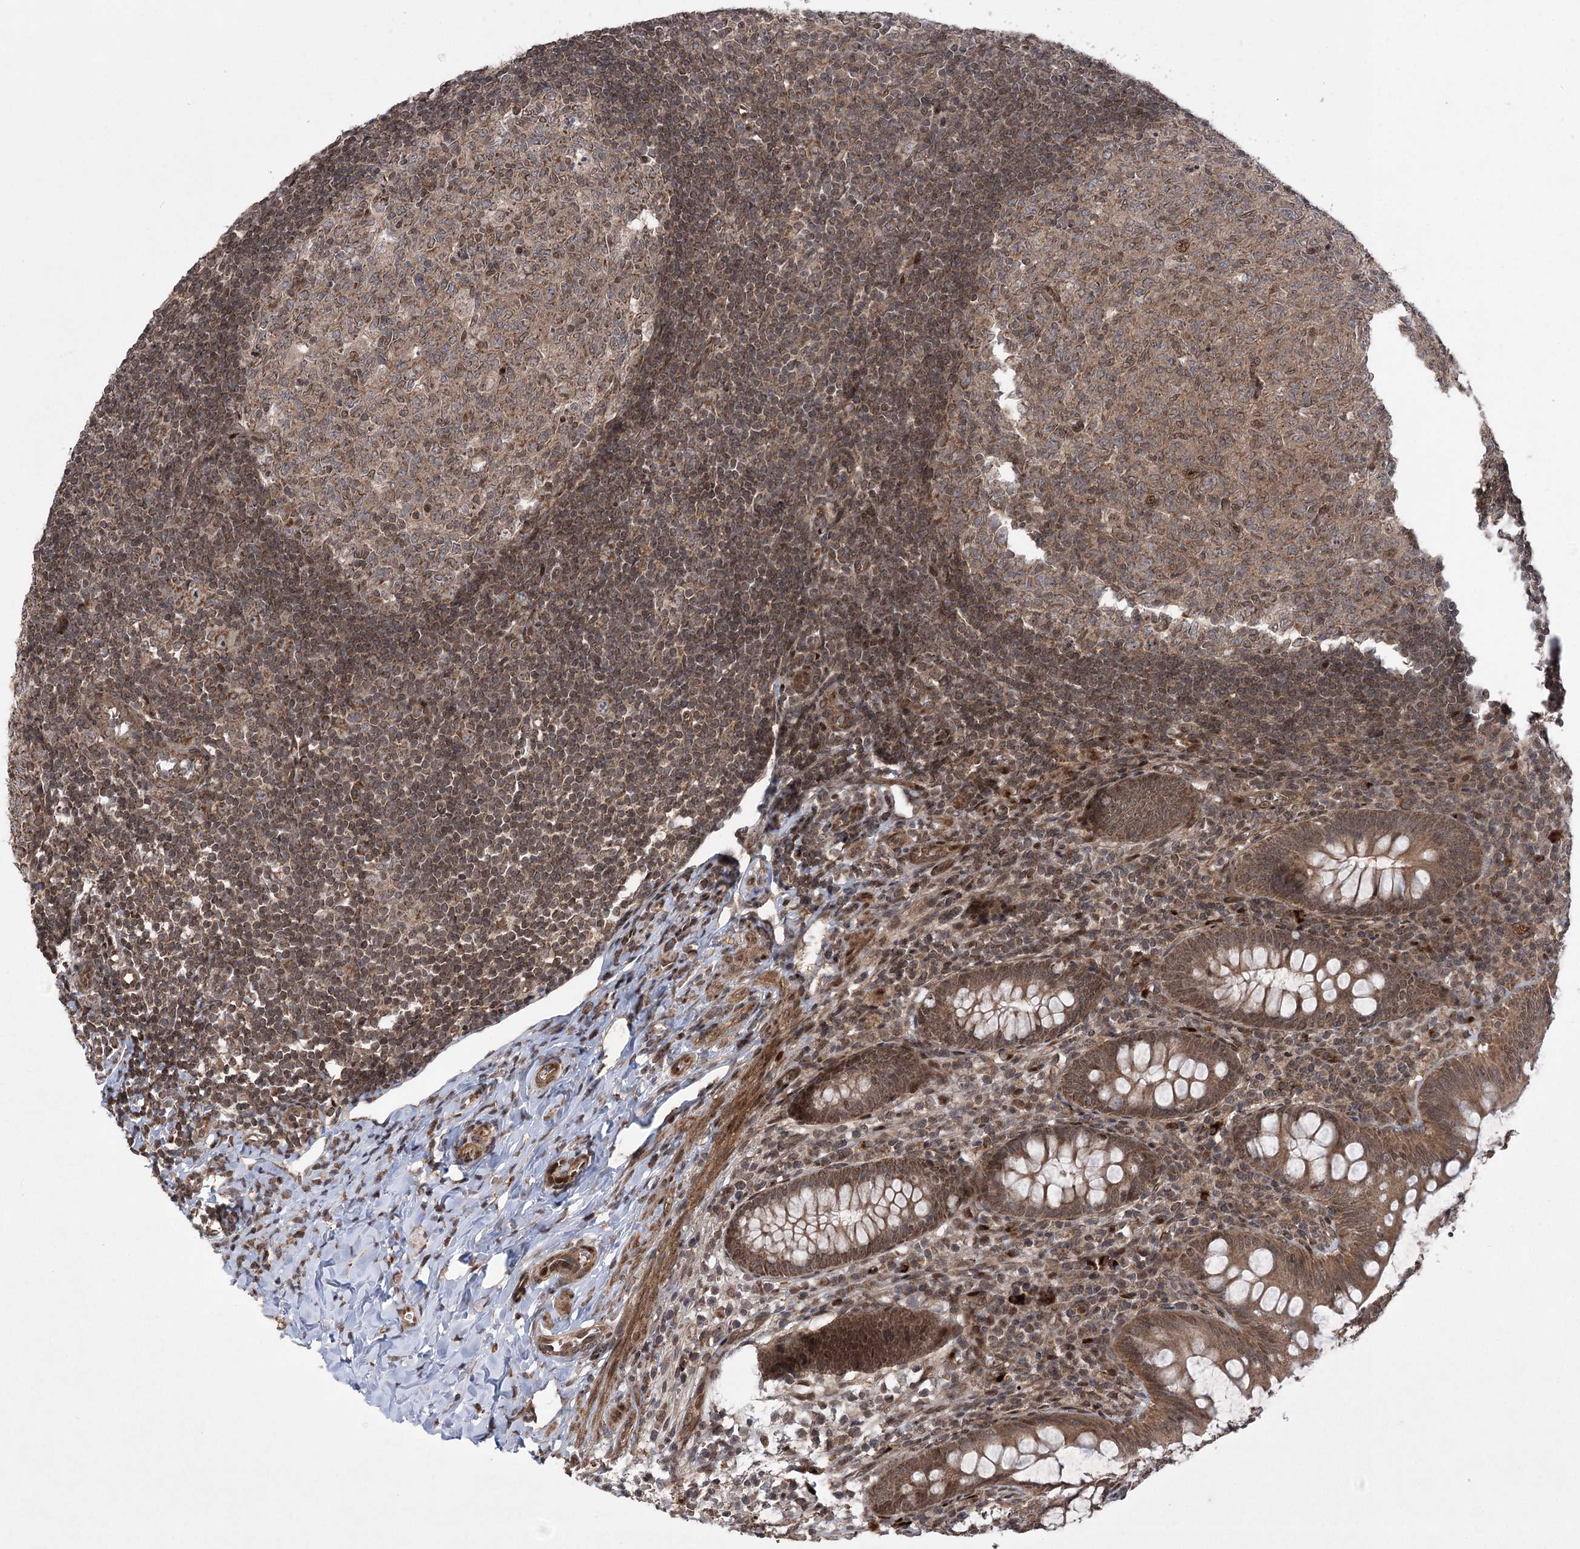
{"staining": {"intensity": "moderate", "quantity": ">75%", "location": "cytoplasmic/membranous,nuclear"}, "tissue": "appendix", "cell_type": "Glandular cells", "image_type": "normal", "snomed": [{"axis": "morphology", "description": "Normal tissue, NOS"}, {"axis": "topography", "description": "Appendix"}], "caption": "Immunohistochemistry (IHC) of unremarkable human appendix reveals medium levels of moderate cytoplasmic/membranous,nuclear staining in about >75% of glandular cells. (Stains: DAB in brown, nuclei in blue, Microscopy: brightfield microscopy at high magnification).", "gene": "TENM2", "patient": {"sex": "male", "age": 14}}